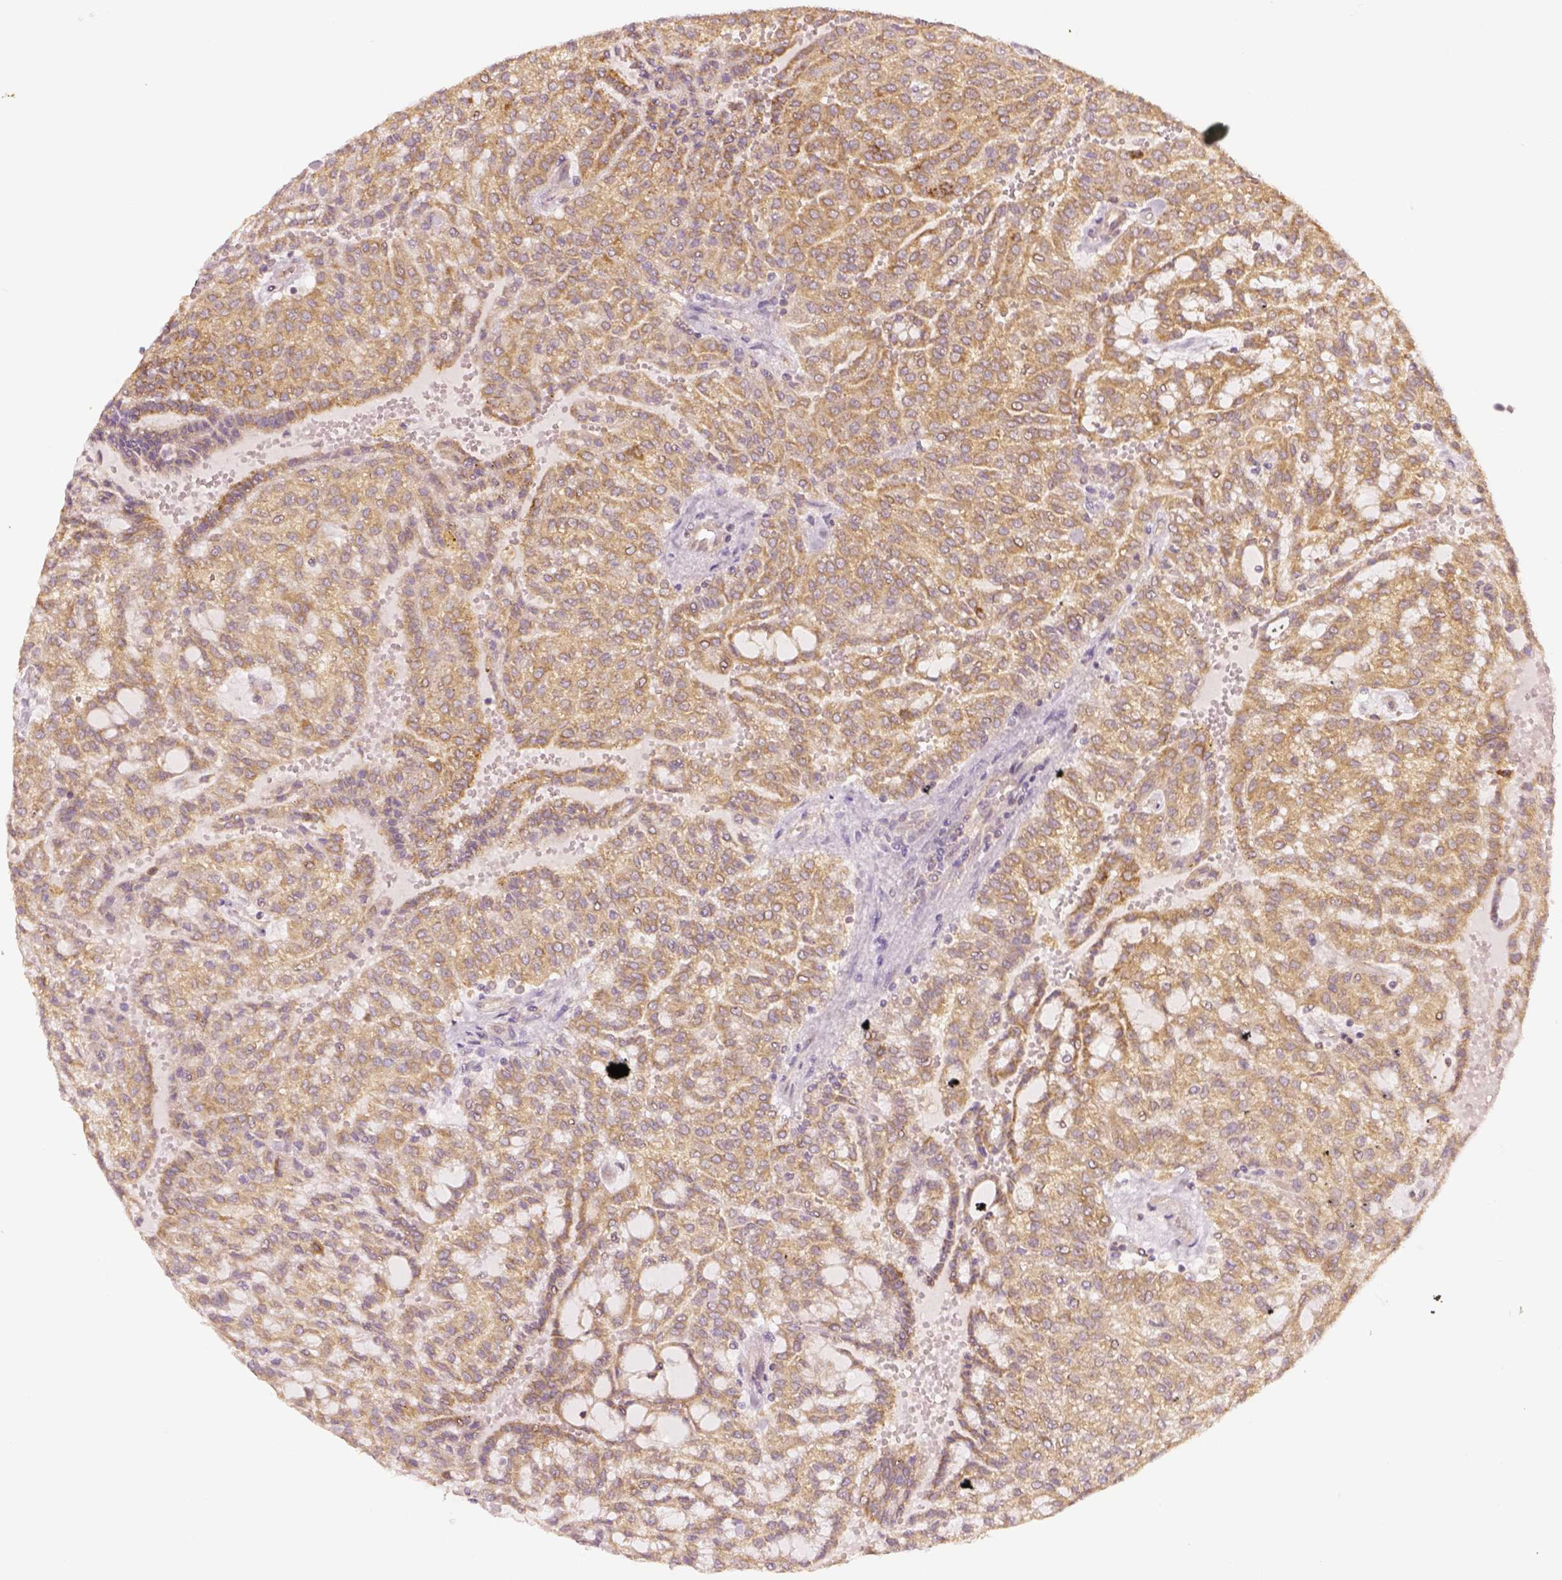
{"staining": {"intensity": "moderate", "quantity": ">75%", "location": "cytoplasmic/membranous"}, "tissue": "renal cancer", "cell_type": "Tumor cells", "image_type": "cancer", "snomed": [{"axis": "morphology", "description": "Adenocarcinoma, NOS"}, {"axis": "topography", "description": "Kidney"}], "caption": "Immunohistochemistry (IHC) image of neoplastic tissue: renal cancer (adenocarcinoma) stained using immunohistochemistry (IHC) shows medium levels of moderate protein expression localized specifically in the cytoplasmic/membranous of tumor cells, appearing as a cytoplasmic/membranous brown color.", "gene": "PAIP1", "patient": {"sex": "male", "age": 63}}